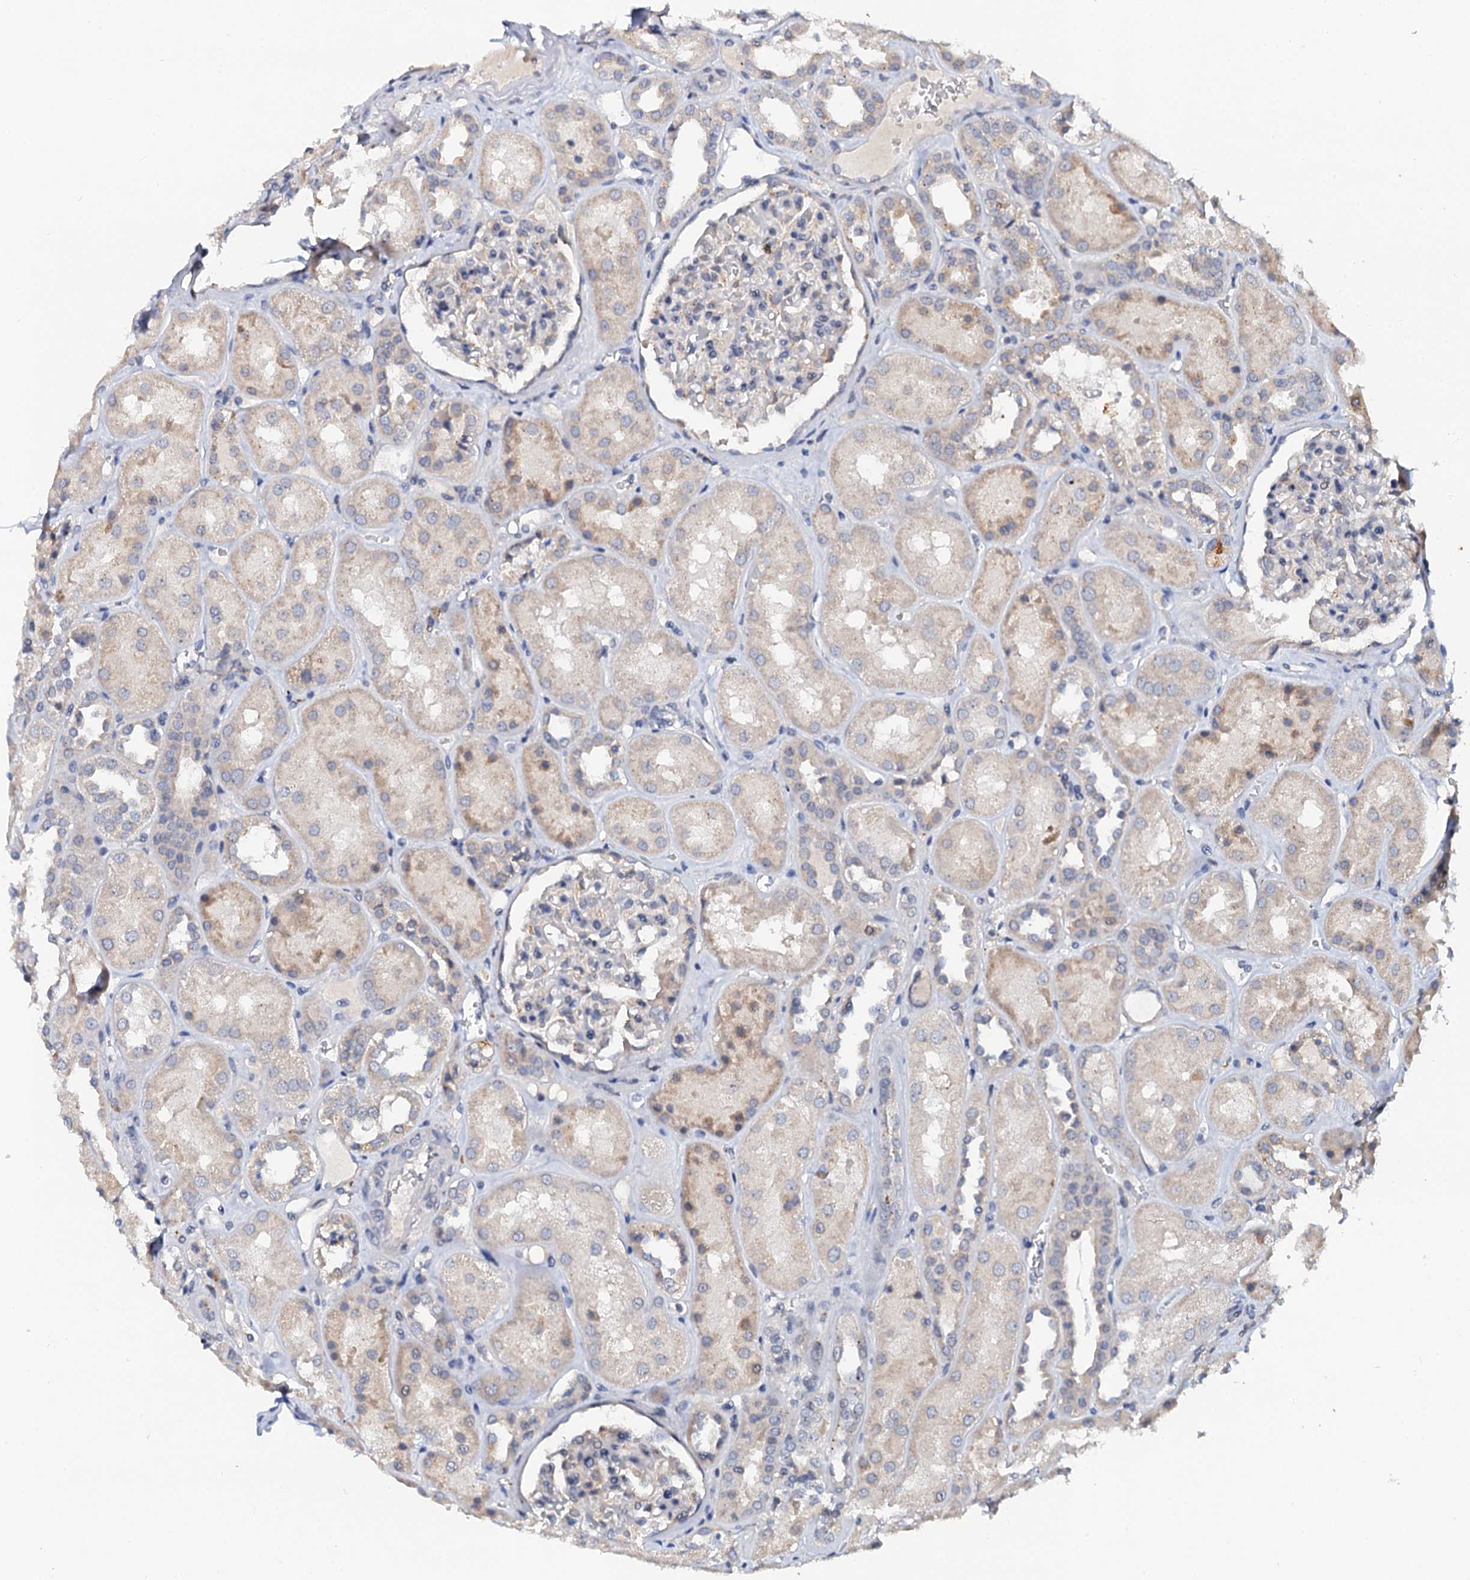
{"staining": {"intensity": "negative", "quantity": "none", "location": "none"}, "tissue": "kidney", "cell_type": "Cells in glomeruli", "image_type": "normal", "snomed": [{"axis": "morphology", "description": "Normal tissue, NOS"}, {"axis": "topography", "description": "Kidney"}], "caption": "Cells in glomeruli show no significant protein positivity in unremarkable kidney.", "gene": "NALF1", "patient": {"sex": "male", "age": 70}}